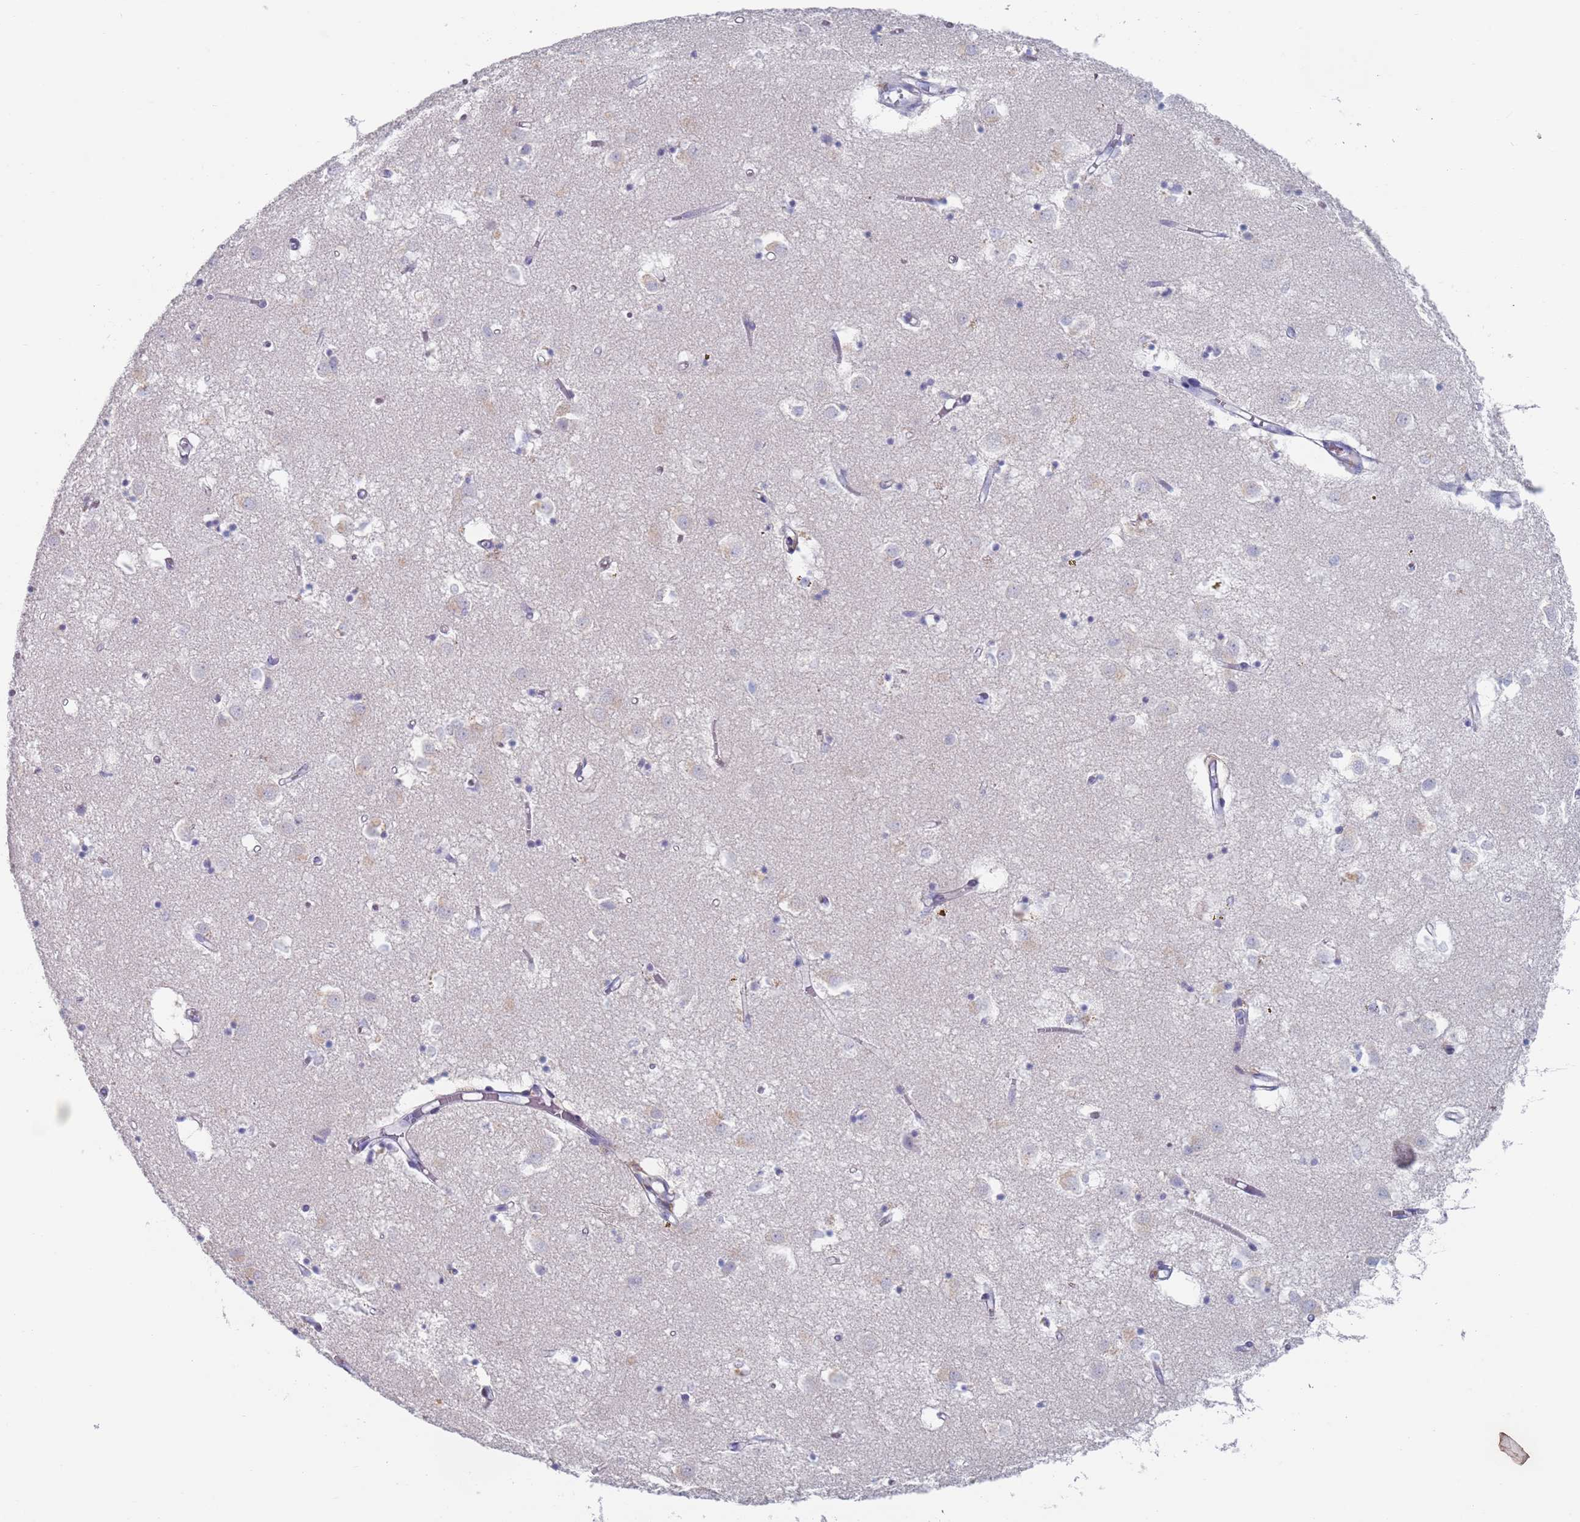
{"staining": {"intensity": "negative", "quantity": "none", "location": "none"}, "tissue": "caudate", "cell_type": "Glial cells", "image_type": "normal", "snomed": [{"axis": "morphology", "description": "Normal tissue, NOS"}, {"axis": "topography", "description": "Lateral ventricle wall"}], "caption": "IHC micrograph of normal caudate: caudate stained with DAB demonstrates no significant protein expression in glial cells.", "gene": "FUCA1", "patient": {"sex": "male", "age": 70}}